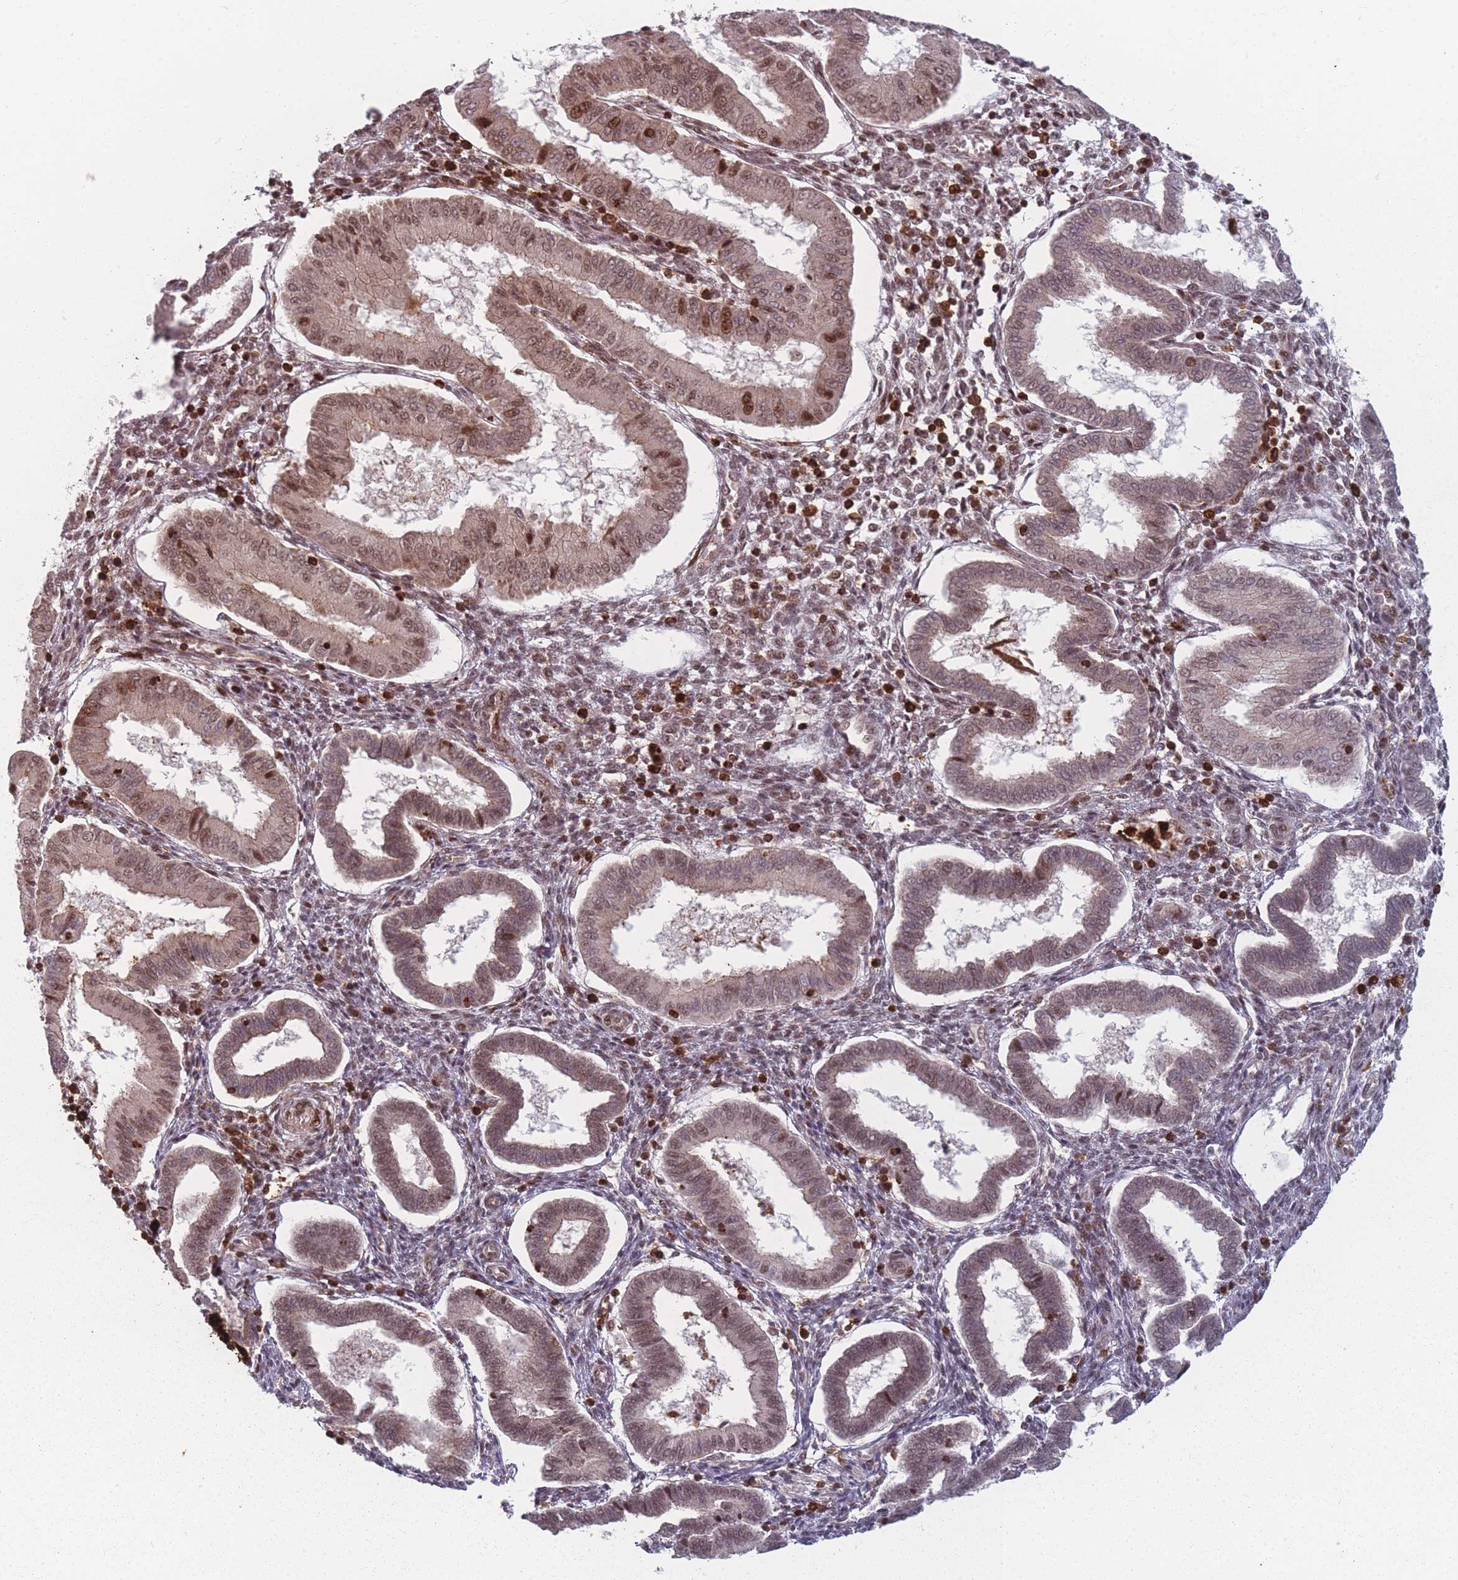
{"staining": {"intensity": "moderate", "quantity": "25%-75%", "location": "nuclear"}, "tissue": "endometrium", "cell_type": "Cells in endometrial stroma", "image_type": "normal", "snomed": [{"axis": "morphology", "description": "Normal tissue, NOS"}, {"axis": "topography", "description": "Endometrium"}], "caption": "Approximately 25%-75% of cells in endometrial stroma in normal human endometrium show moderate nuclear protein positivity as visualized by brown immunohistochemical staining.", "gene": "WDR55", "patient": {"sex": "female", "age": 24}}